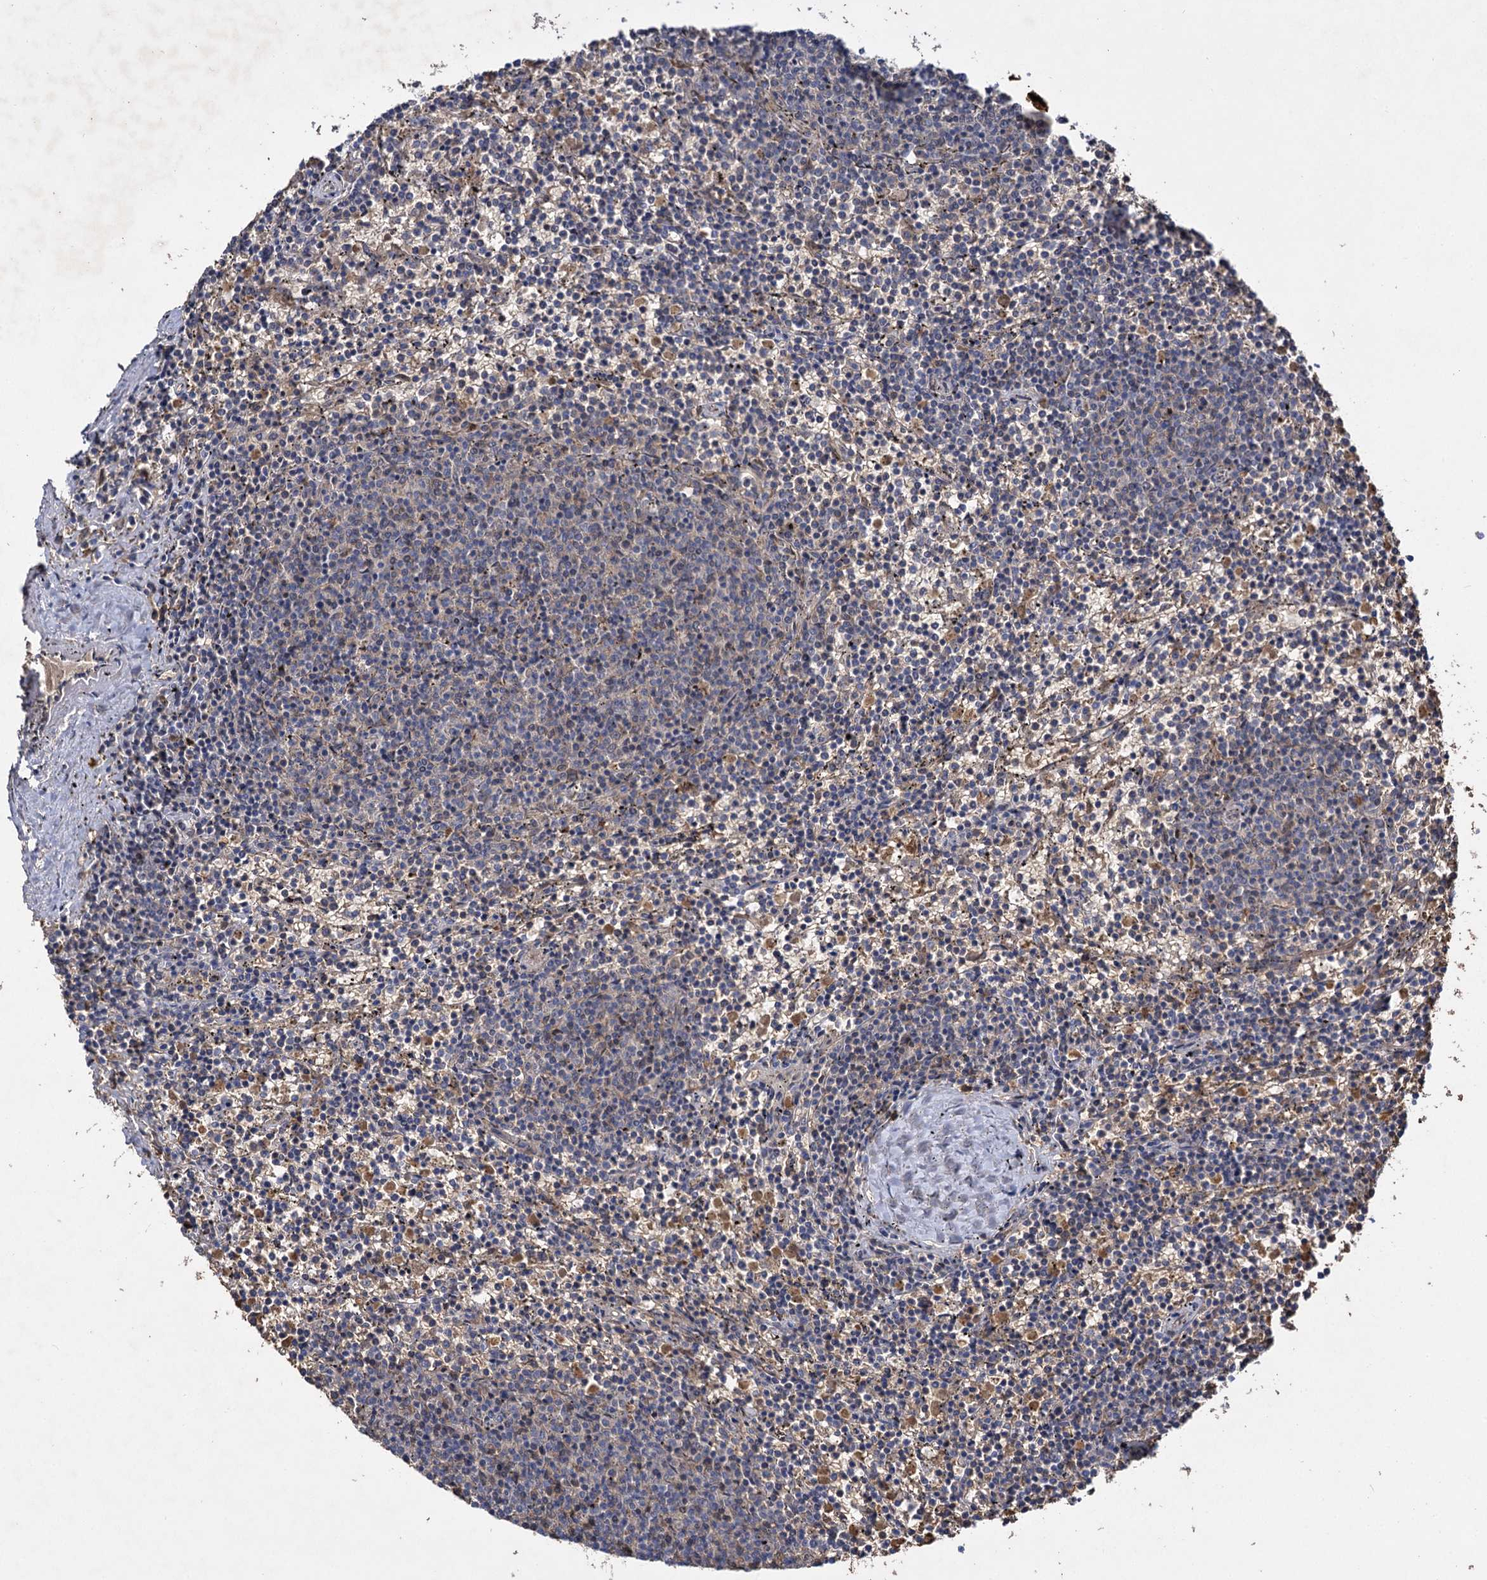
{"staining": {"intensity": "negative", "quantity": "none", "location": "none"}, "tissue": "lymphoma", "cell_type": "Tumor cells", "image_type": "cancer", "snomed": [{"axis": "morphology", "description": "Malignant lymphoma, non-Hodgkin's type, Low grade"}, {"axis": "topography", "description": "Spleen"}], "caption": "High power microscopy image of an immunohistochemistry (IHC) micrograph of low-grade malignant lymphoma, non-Hodgkin's type, revealing no significant positivity in tumor cells. The staining is performed using DAB (3,3'-diaminobenzidine) brown chromogen with nuclei counter-stained in using hematoxylin.", "gene": "USP50", "patient": {"sex": "female", "age": 50}}